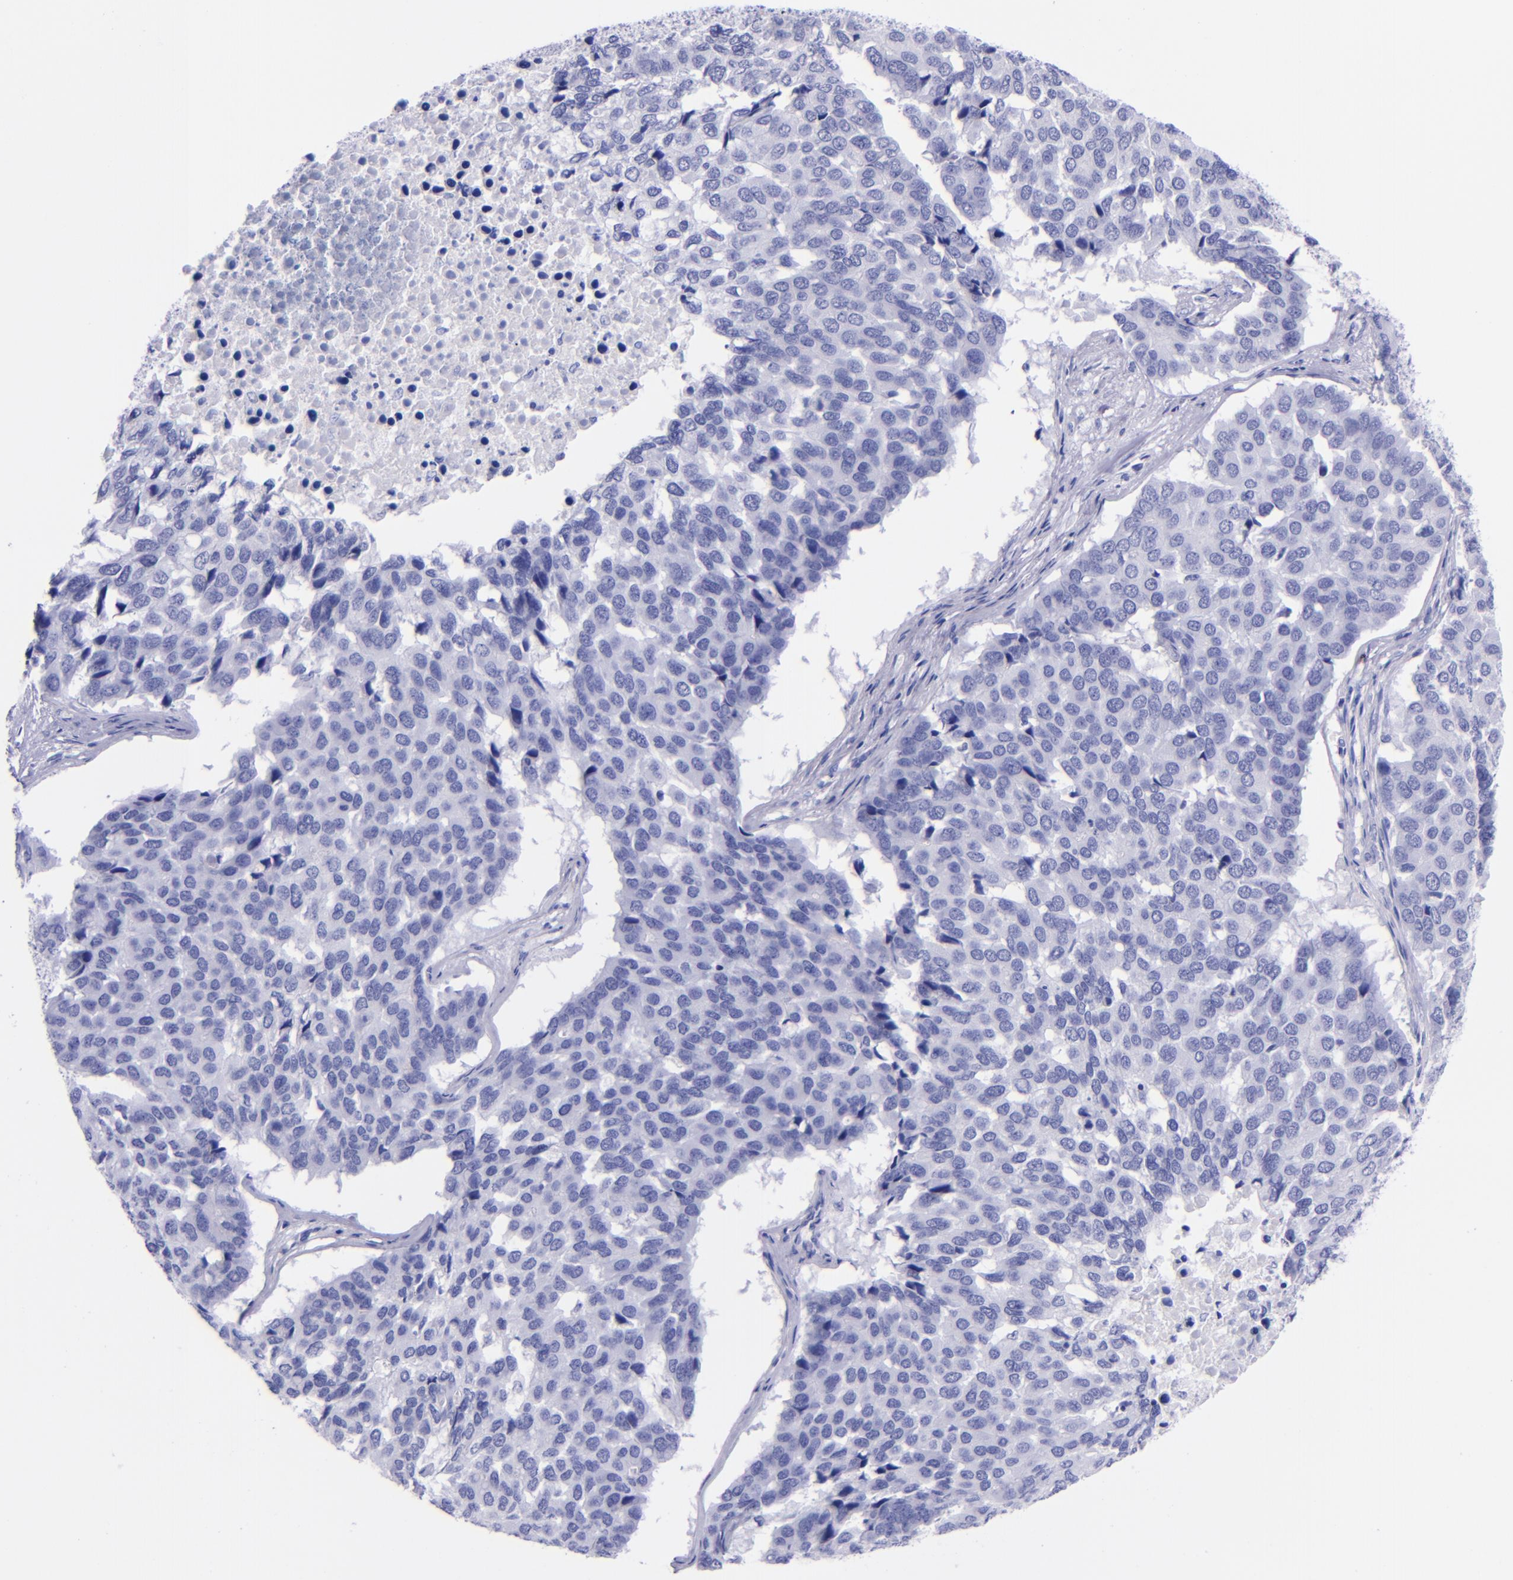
{"staining": {"intensity": "negative", "quantity": "none", "location": "none"}, "tissue": "pancreatic cancer", "cell_type": "Tumor cells", "image_type": "cancer", "snomed": [{"axis": "morphology", "description": "Adenocarcinoma, NOS"}, {"axis": "topography", "description": "Pancreas"}], "caption": "Adenocarcinoma (pancreatic) stained for a protein using immunohistochemistry shows no expression tumor cells.", "gene": "LAG3", "patient": {"sex": "male", "age": 50}}